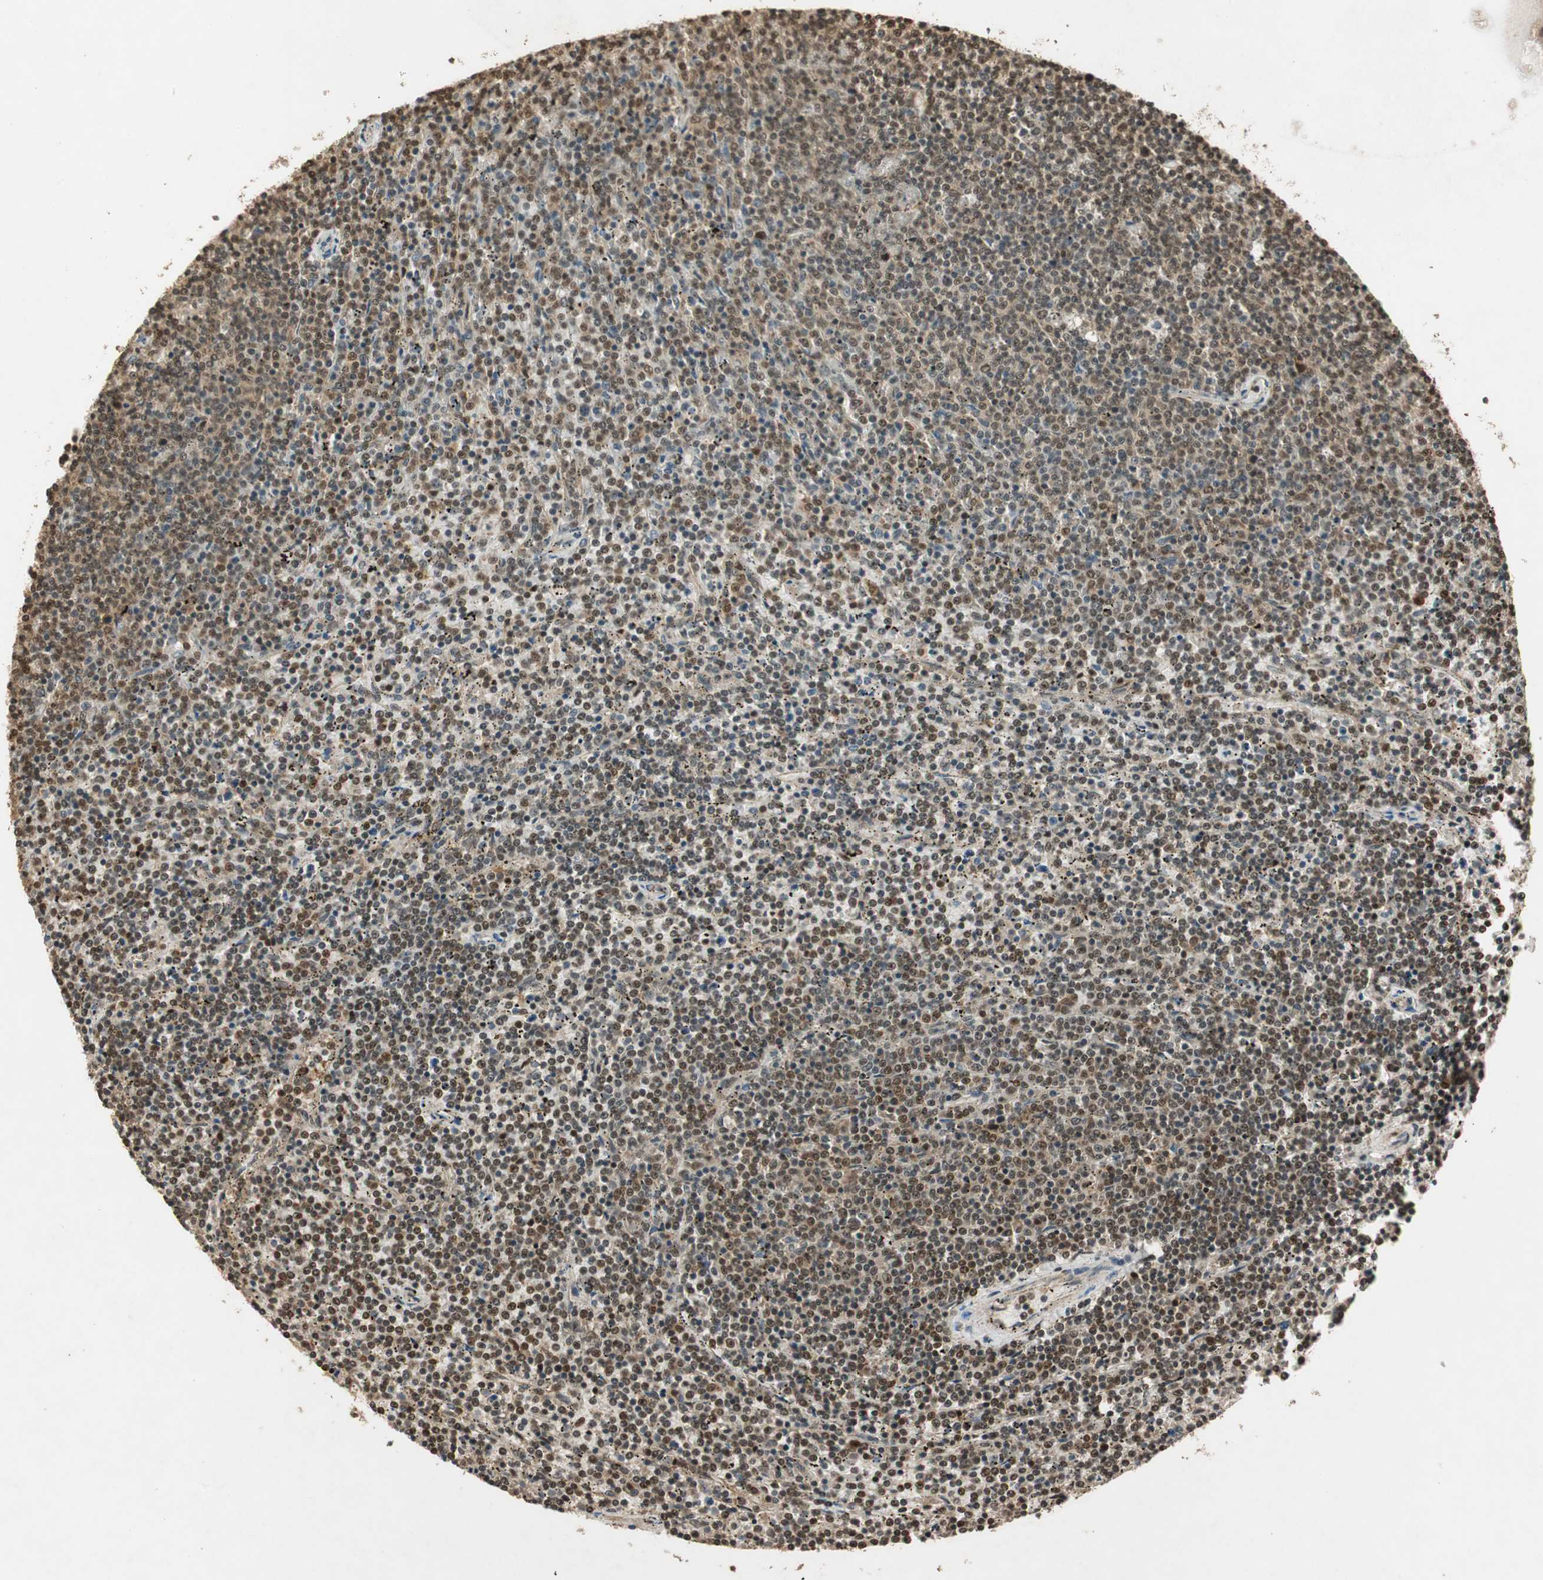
{"staining": {"intensity": "moderate", "quantity": ">75%", "location": "cytoplasmic/membranous,nuclear"}, "tissue": "lymphoma", "cell_type": "Tumor cells", "image_type": "cancer", "snomed": [{"axis": "morphology", "description": "Malignant lymphoma, non-Hodgkin's type, Low grade"}, {"axis": "topography", "description": "Spleen"}], "caption": "Immunohistochemistry of human lymphoma shows medium levels of moderate cytoplasmic/membranous and nuclear positivity in approximately >75% of tumor cells.", "gene": "RPA3", "patient": {"sex": "female", "age": 50}}